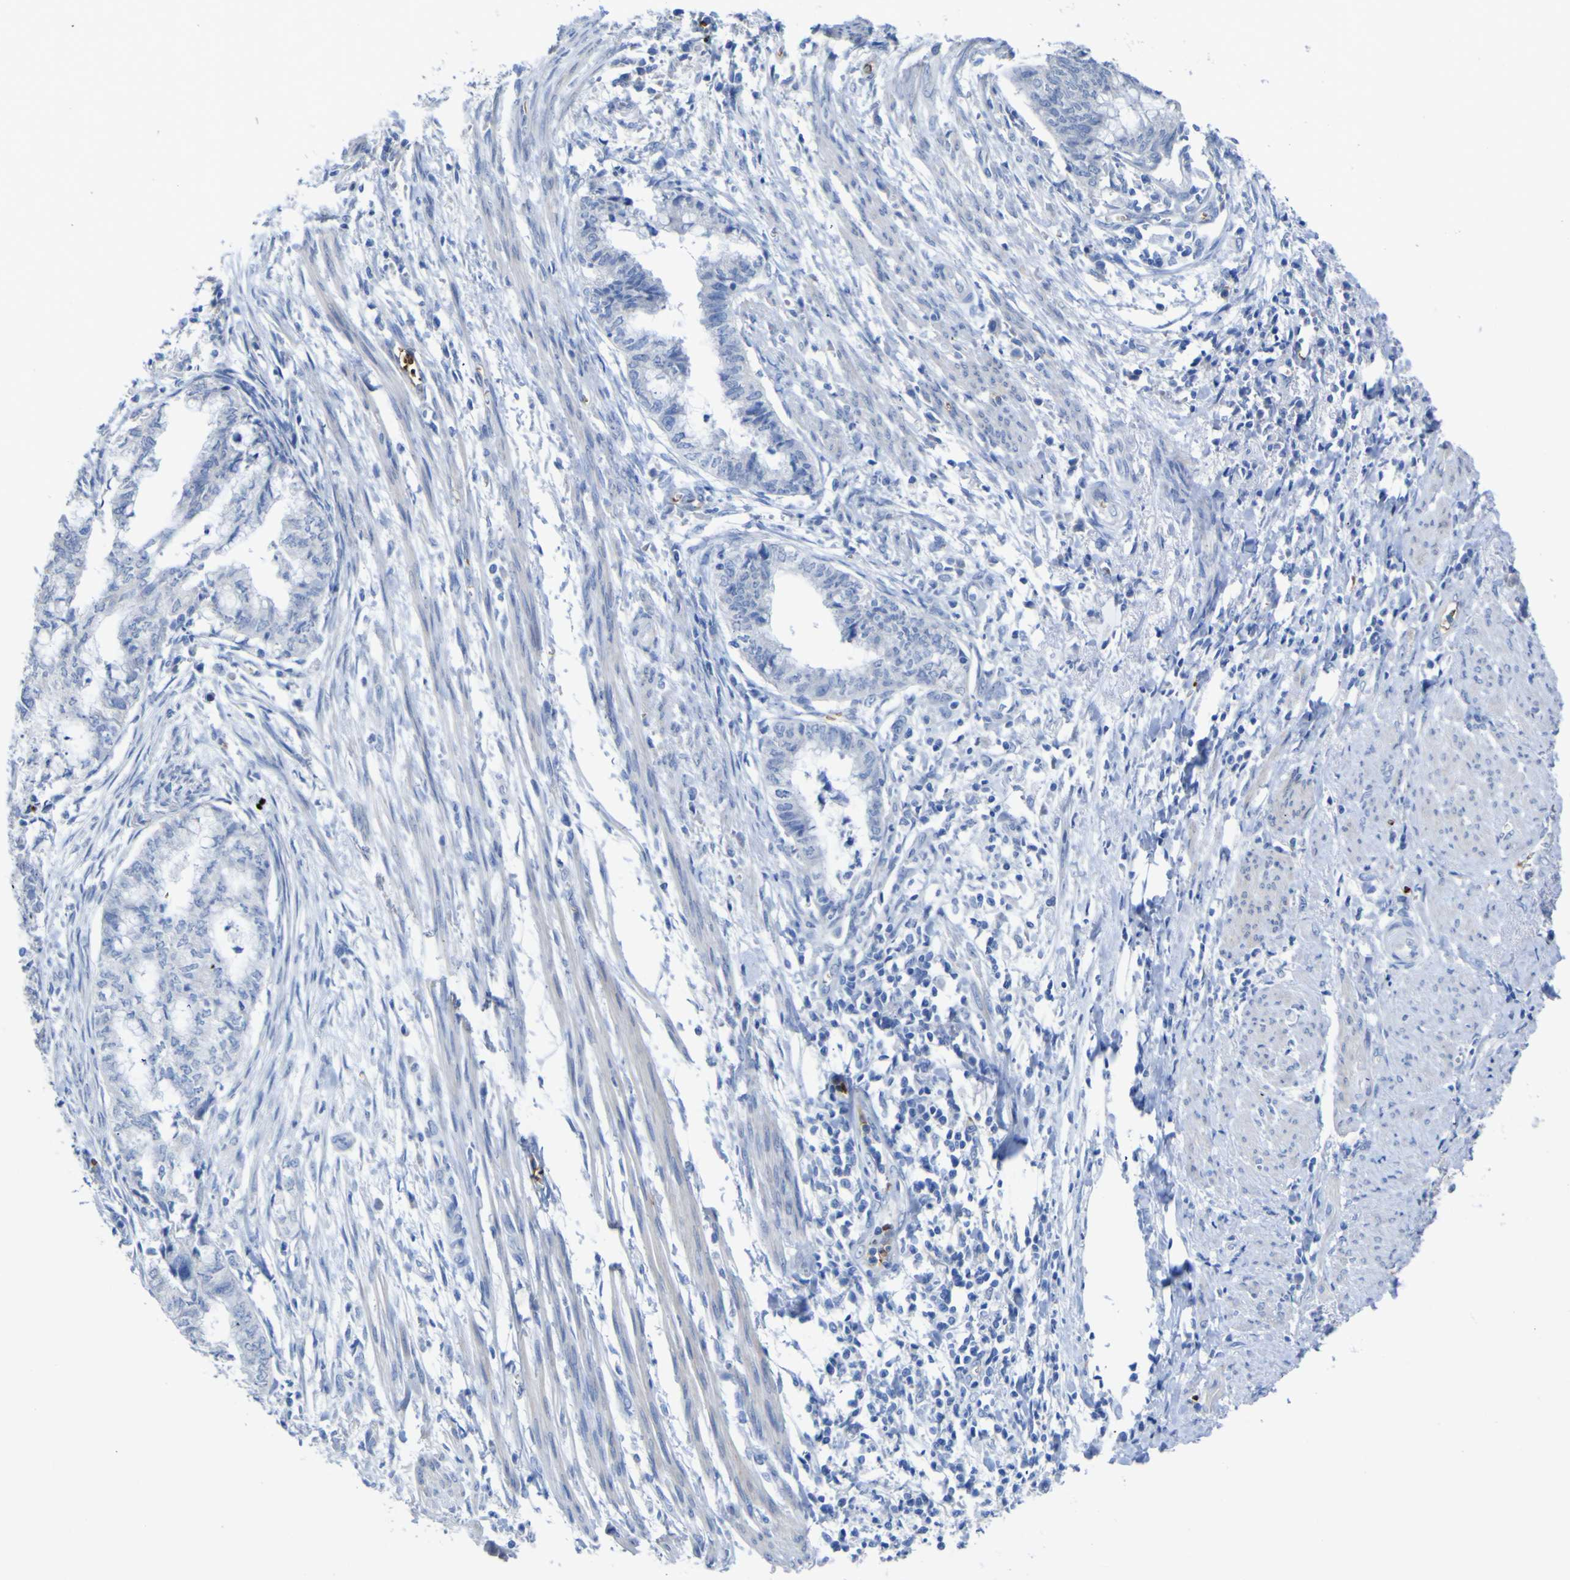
{"staining": {"intensity": "negative", "quantity": "none", "location": "none"}, "tissue": "endometrial cancer", "cell_type": "Tumor cells", "image_type": "cancer", "snomed": [{"axis": "morphology", "description": "Necrosis, NOS"}, {"axis": "morphology", "description": "Adenocarcinoma, NOS"}, {"axis": "topography", "description": "Endometrium"}], "caption": "Histopathology image shows no significant protein staining in tumor cells of endometrial cancer (adenocarcinoma).", "gene": "GCM1", "patient": {"sex": "female", "age": 79}}